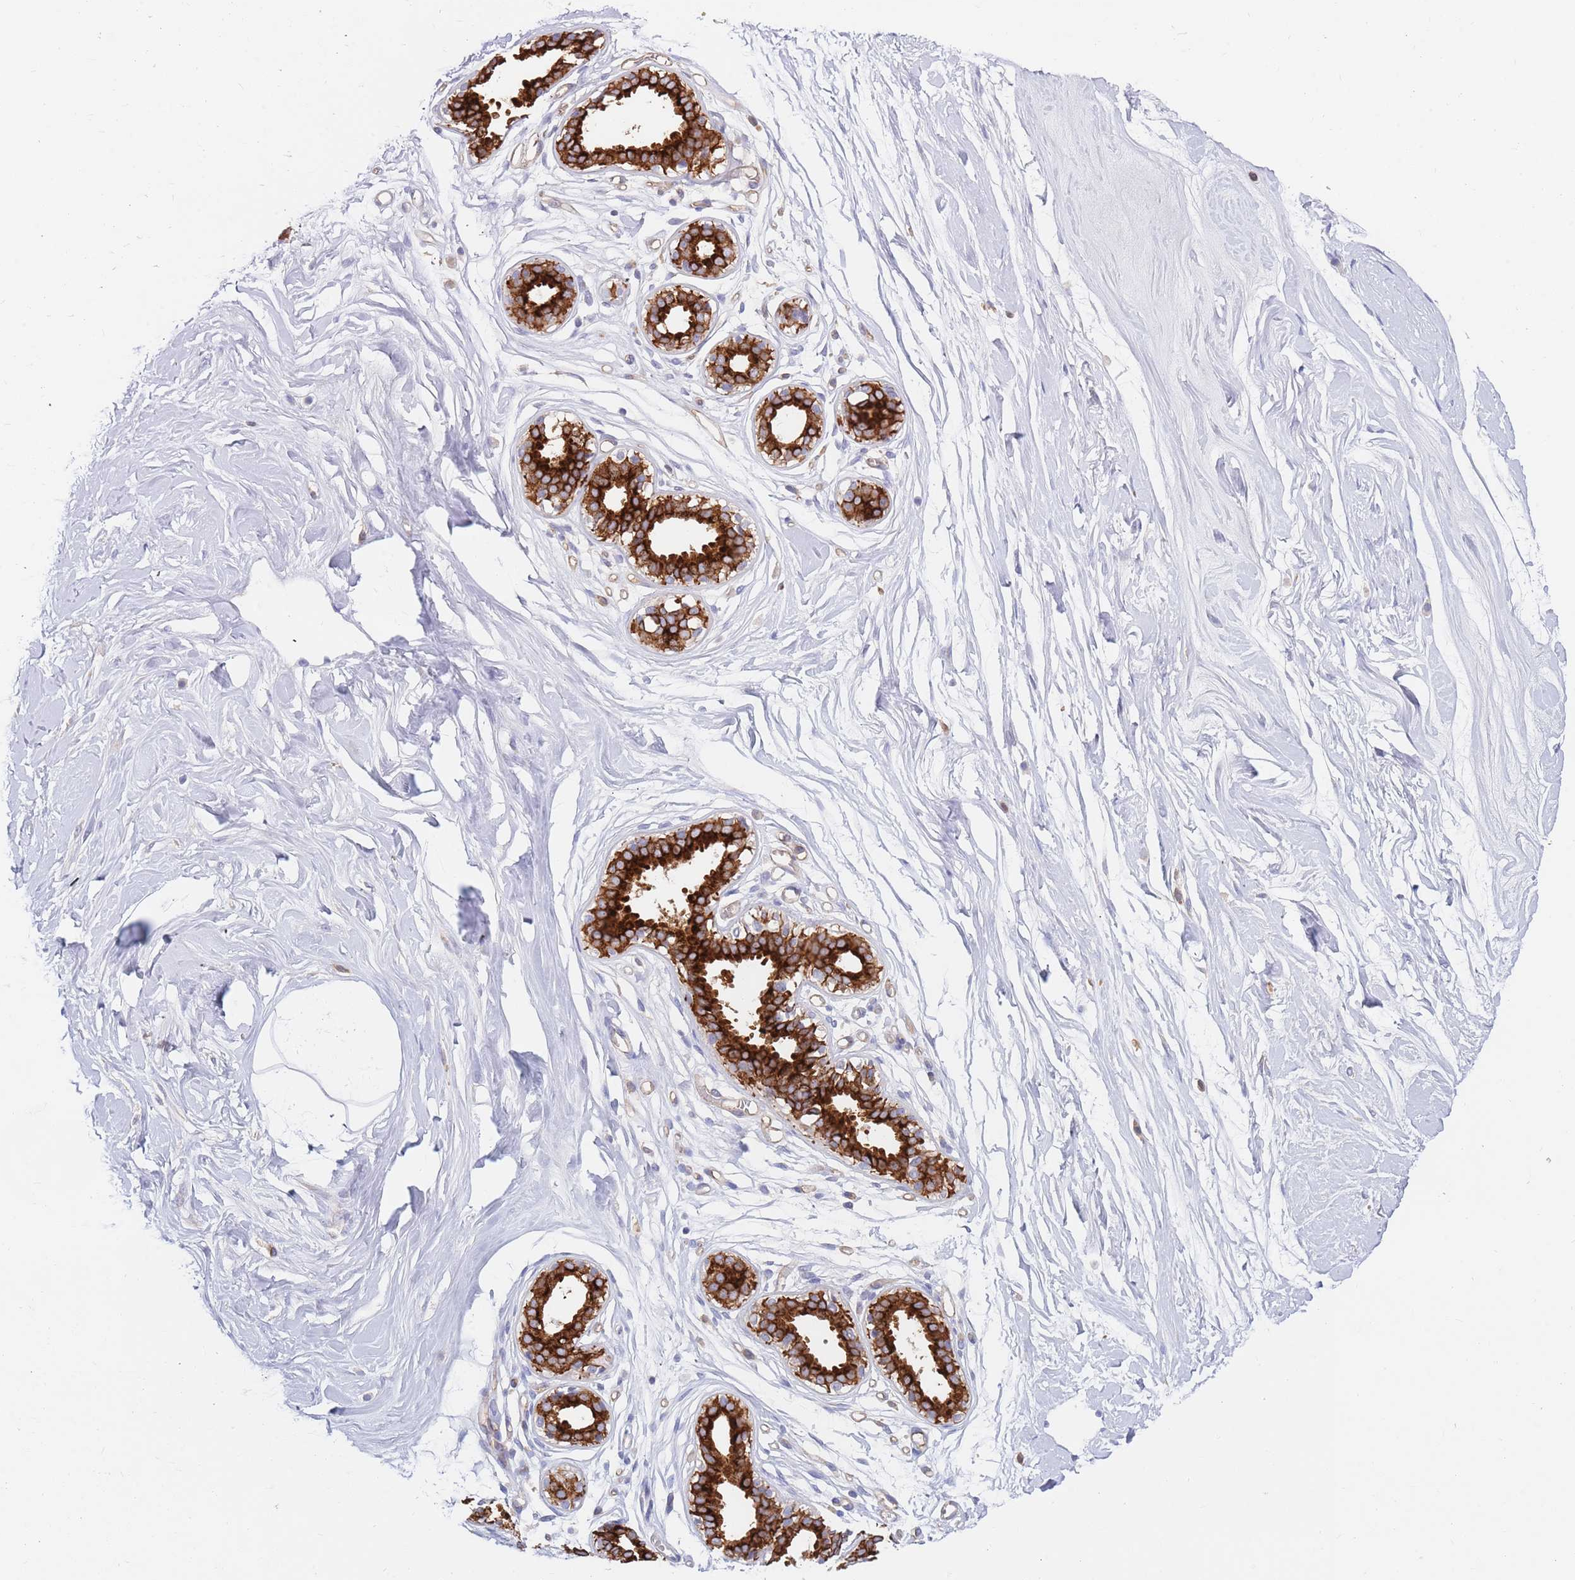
{"staining": {"intensity": "negative", "quantity": "none", "location": "none"}, "tissue": "breast", "cell_type": "Adipocytes", "image_type": "normal", "snomed": [{"axis": "morphology", "description": "Normal tissue, NOS"}, {"axis": "topography", "description": "Breast"}], "caption": "Immunohistochemical staining of unremarkable breast shows no significant expression in adipocytes. The staining was performed using DAB (3,3'-diaminobenzidine) to visualize the protein expression in brown, while the nuclei were stained in blue with hematoxylin (Magnification: 20x).", "gene": "BORCS5", "patient": {"sex": "female", "age": 45}}